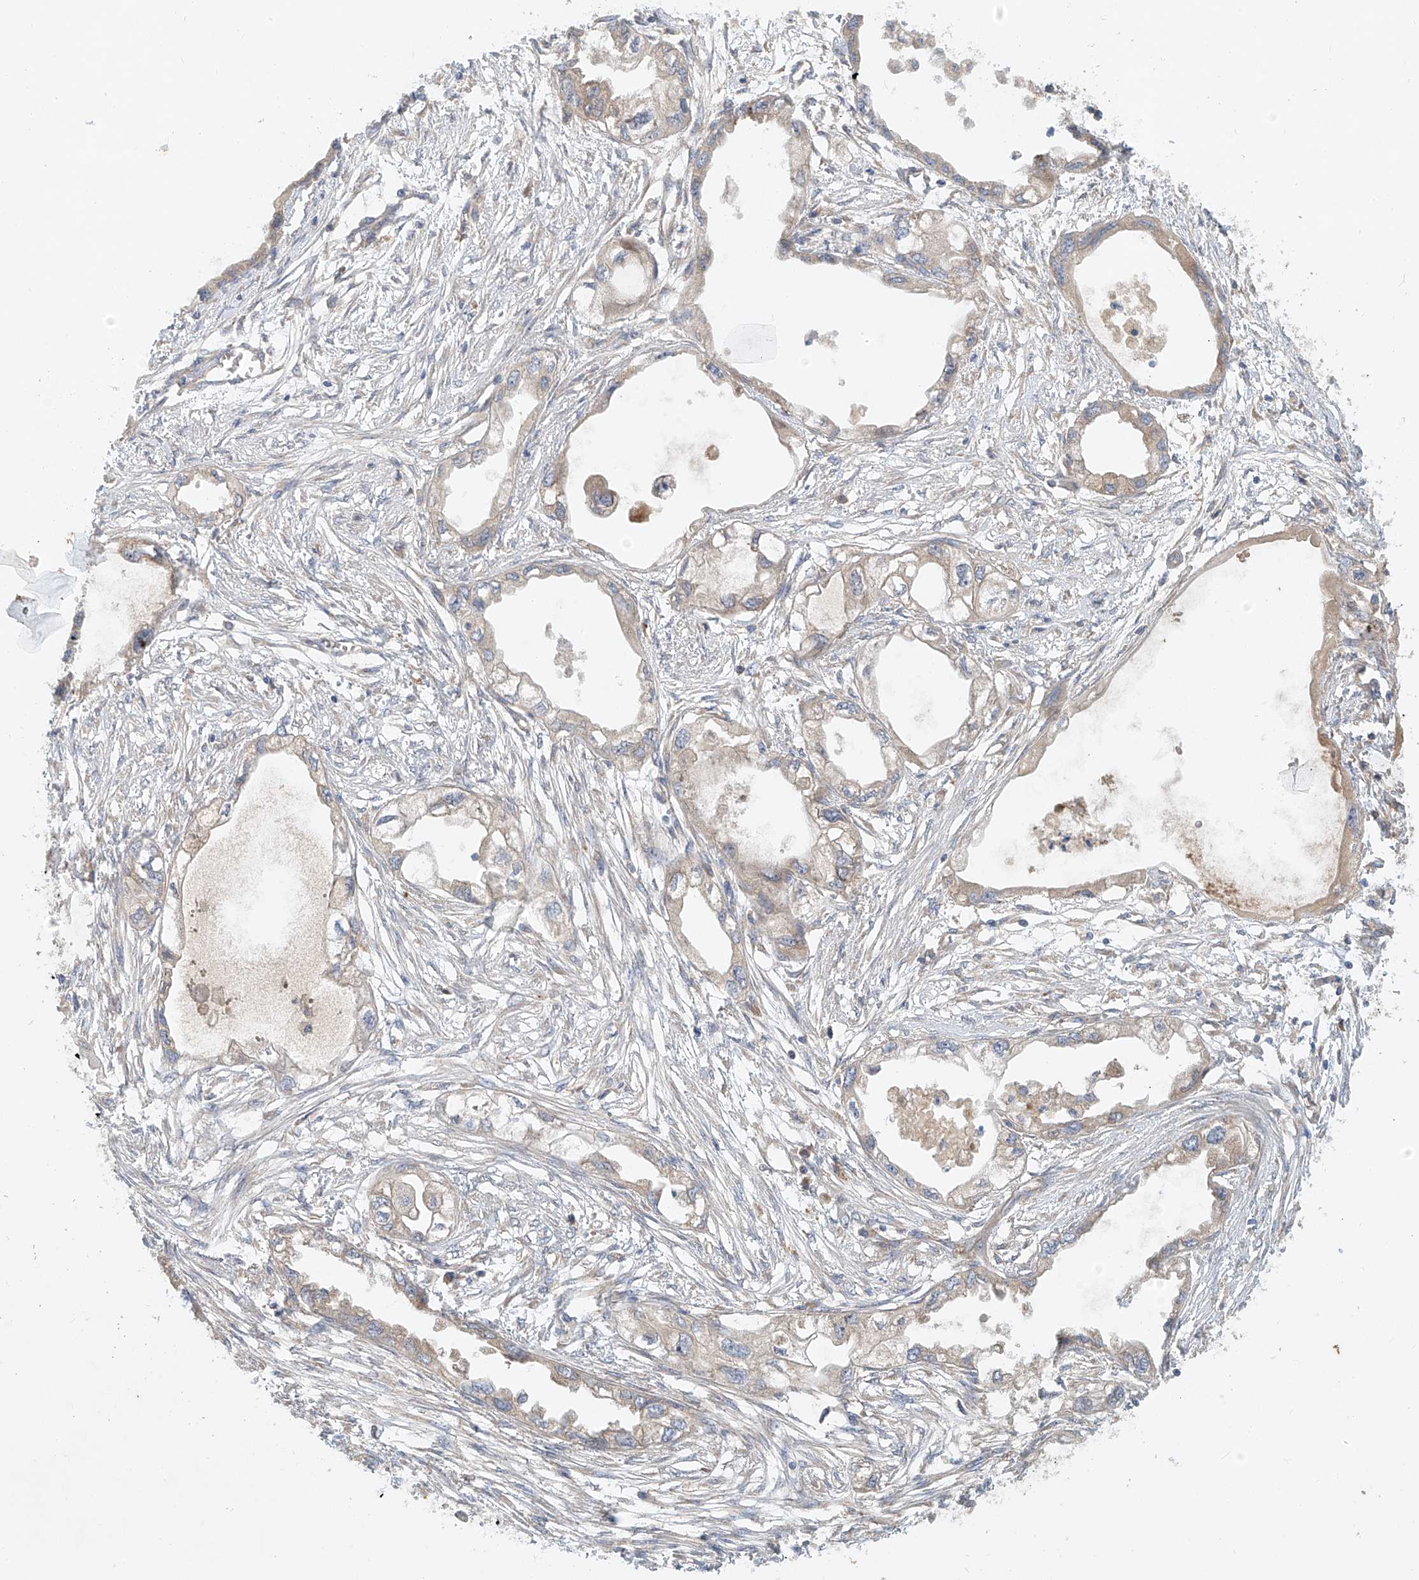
{"staining": {"intensity": "negative", "quantity": "none", "location": "none"}, "tissue": "endometrial cancer", "cell_type": "Tumor cells", "image_type": "cancer", "snomed": [{"axis": "morphology", "description": "Adenocarcinoma, NOS"}, {"axis": "morphology", "description": "Adenocarcinoma, metastatic, NOS"}, {"axis": "topography", "description": "Adipose tissue"}, {"axis": "topography", "description": "Endometrium"}], "caption": "A micrograph of human endometrial cancer is negative for staining in tumor cells.", "gene": "LYRM9", "patient": {"sex": "female", "age": 67}}